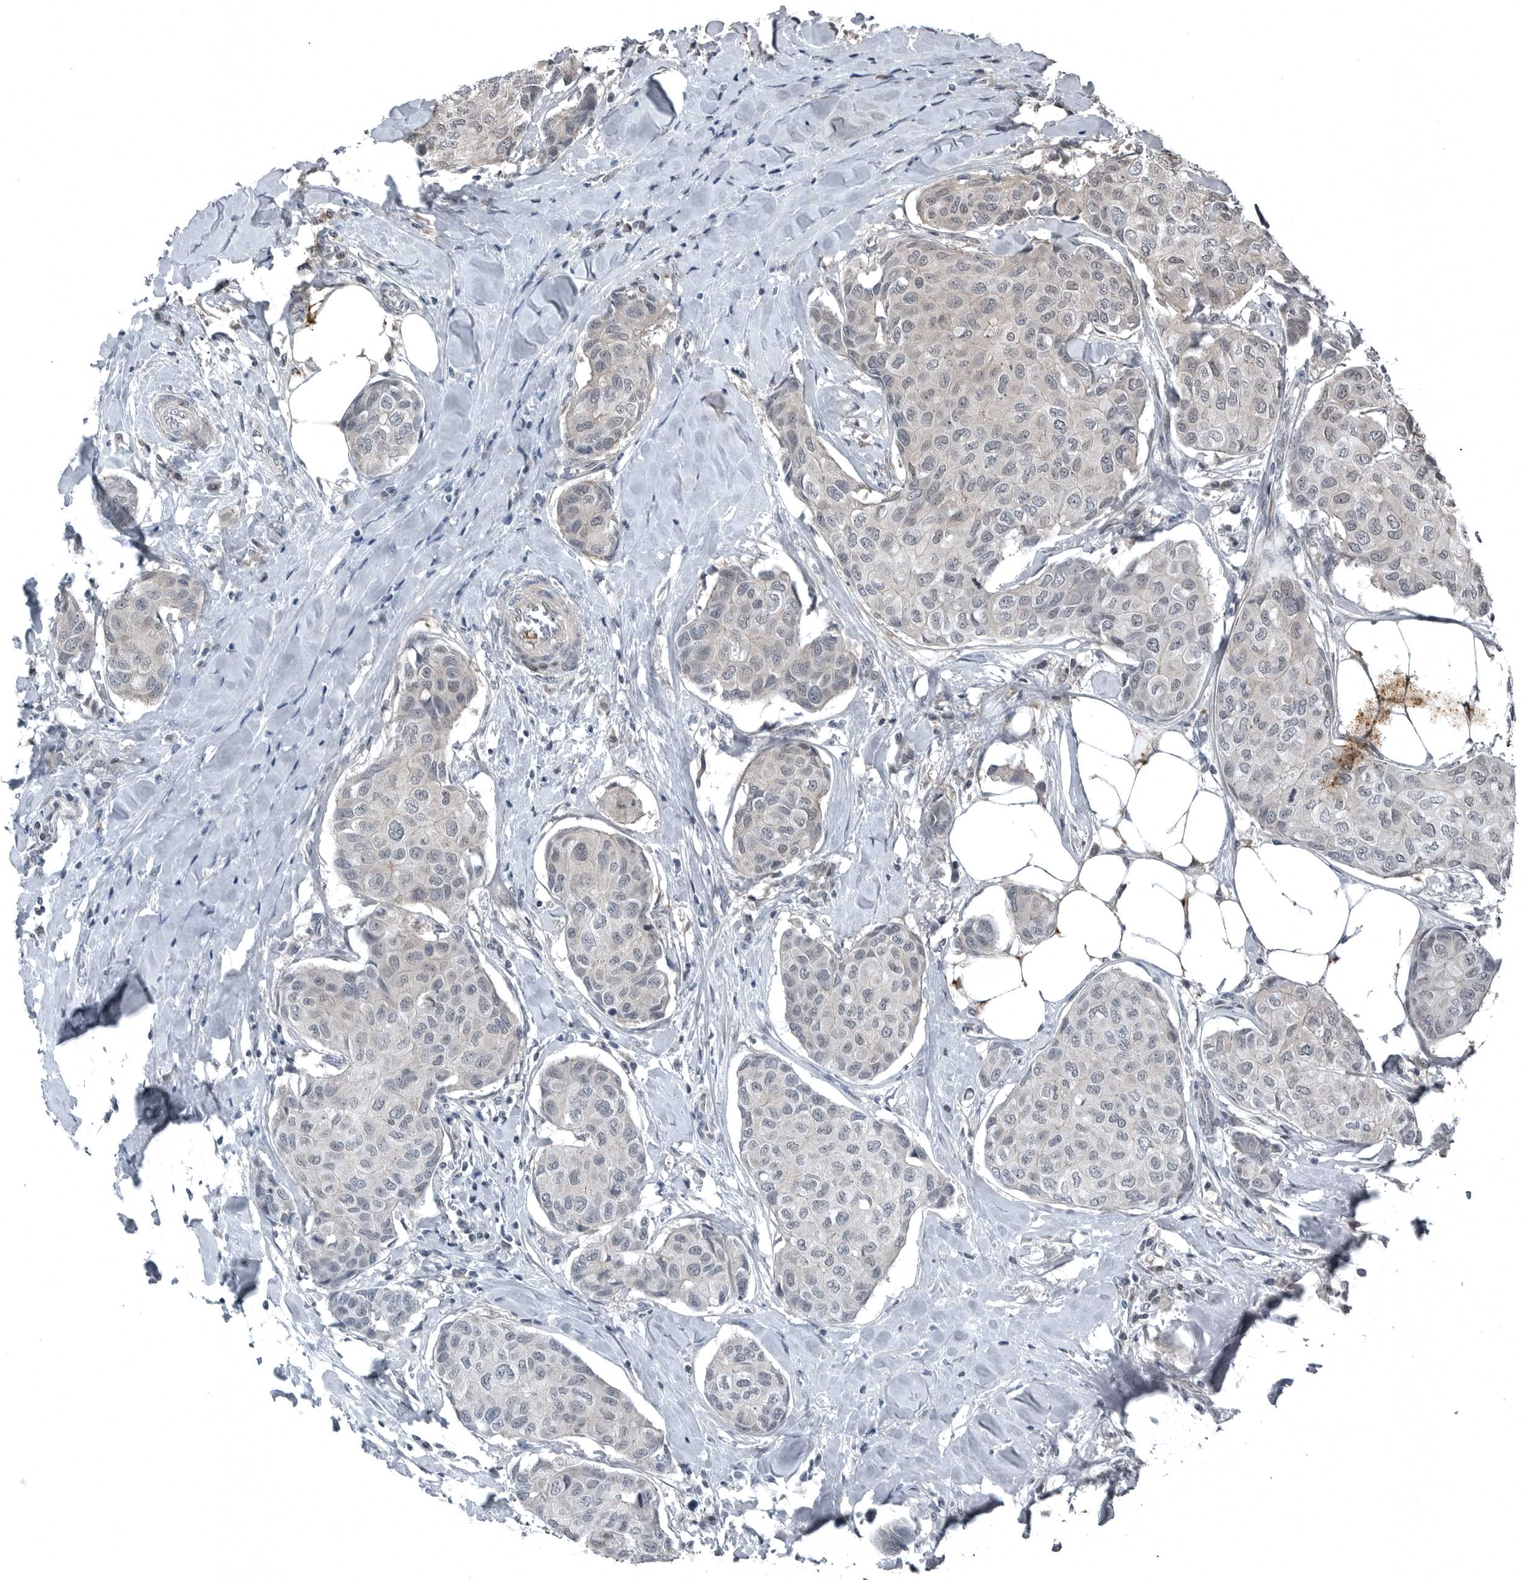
{"staining": {"intensity": "negative", "quantity": "none", "location": "none"}, "tissue": "breast cancer", "cell_type": "Tumor cells", "image_type": "cancer", "snomed": [{"axis": "morphology", "description": "Duct carcinoma"}, {"axis": "topography", "description": "Breast"}], "caption": "Immunohistochemistry (IHC) micrograph of neoplastic tissue: breast cancer (invasive ductal carcinoma) stained with DAB (3,3'-diaminobenzidine) displays no significant protein staining in tumor cells.", "gene": "GAK", "patient": {"sex": "female", "age": 80}}